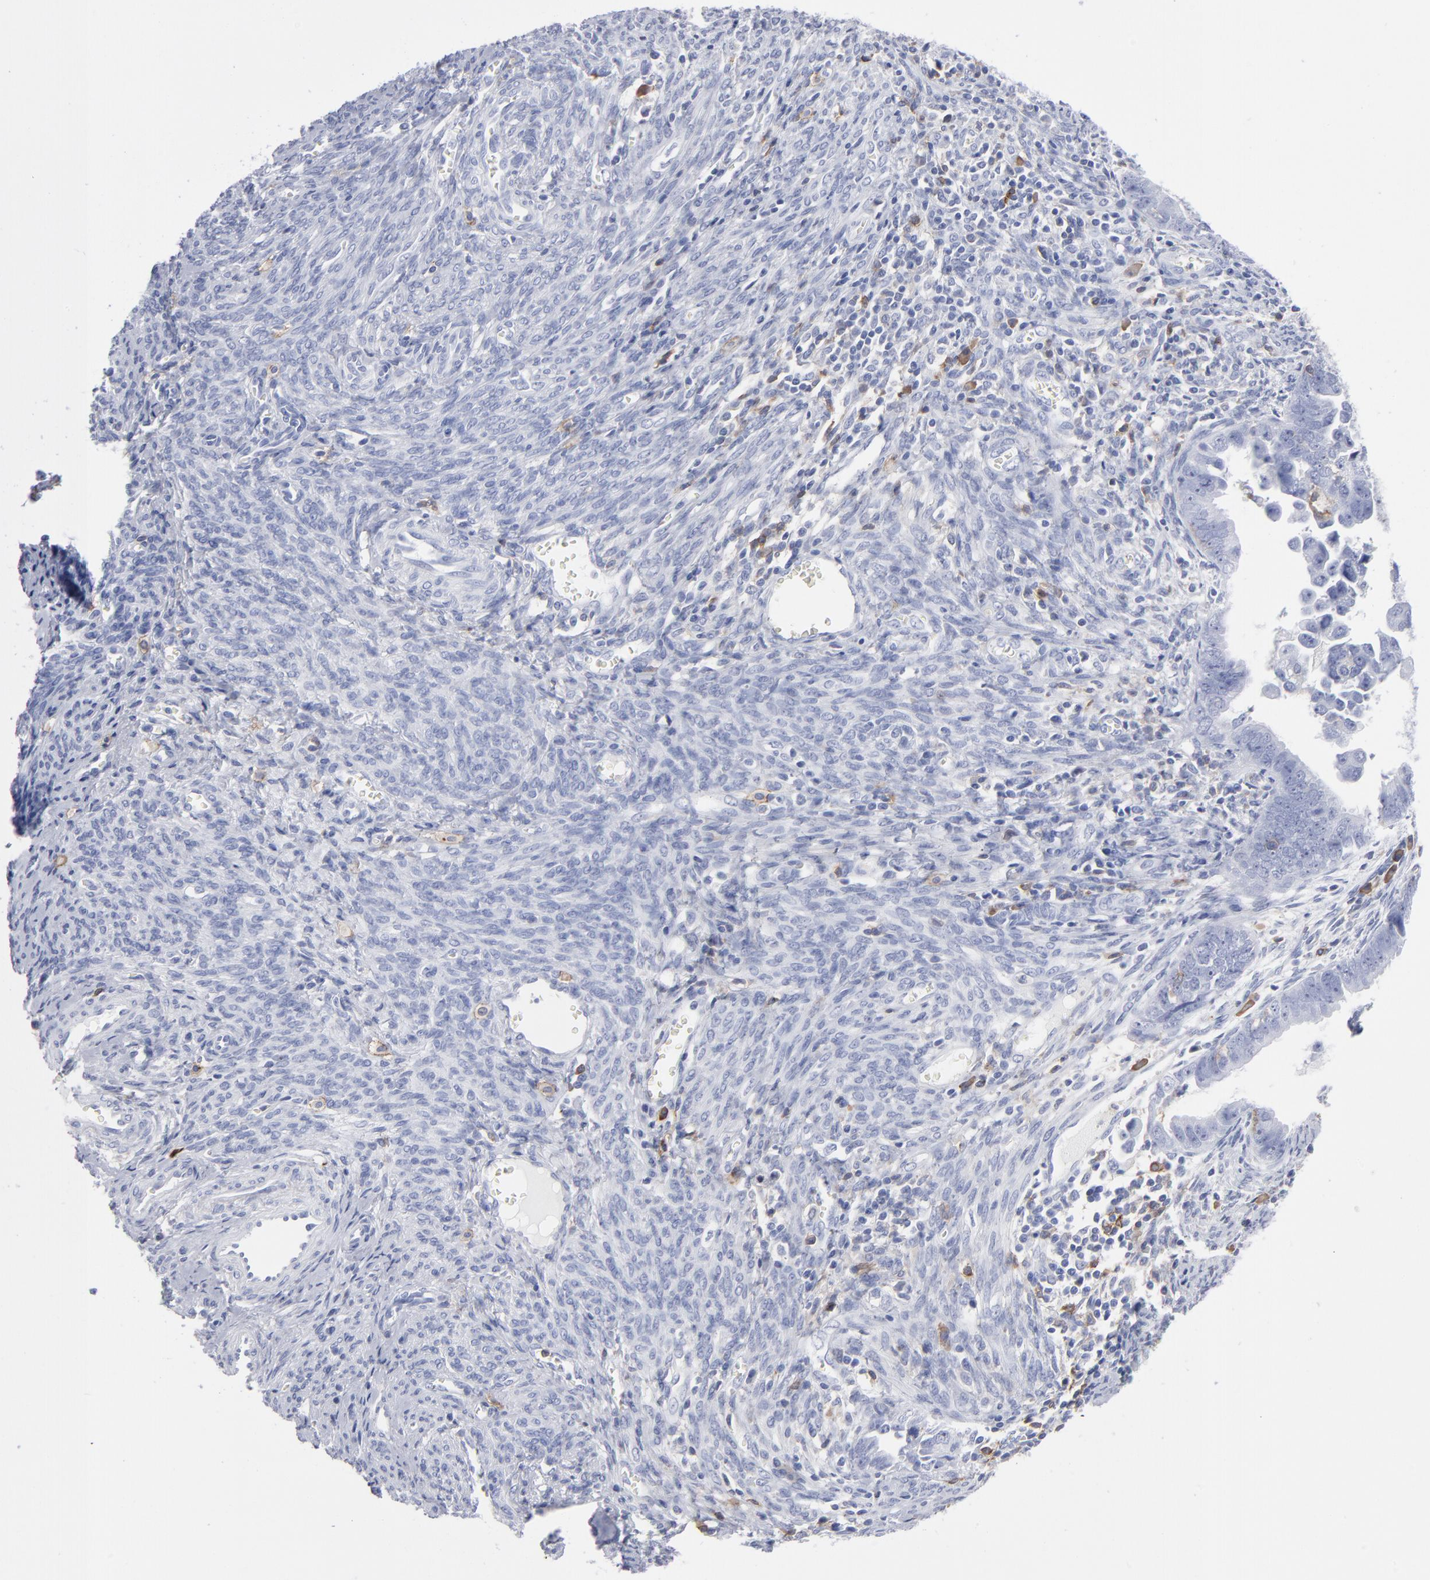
{"staining": {"intensity": "negative", "quantity": "none", "location": "none"}, "tissue": "endometrial cancer", "cell_type": "Tumor cells", "image_type": "cancer", "snomed": [{"axis": "morphology", "description": "Adenocarcinoma, NOS"}, {"axis": "topography", "description": "Endometrium"}], "caption": "There is no significant positivity in tumor cells of endometrial cancer.", "gene": "LAT2", "patient": {"sex": "female", "age": 75}}